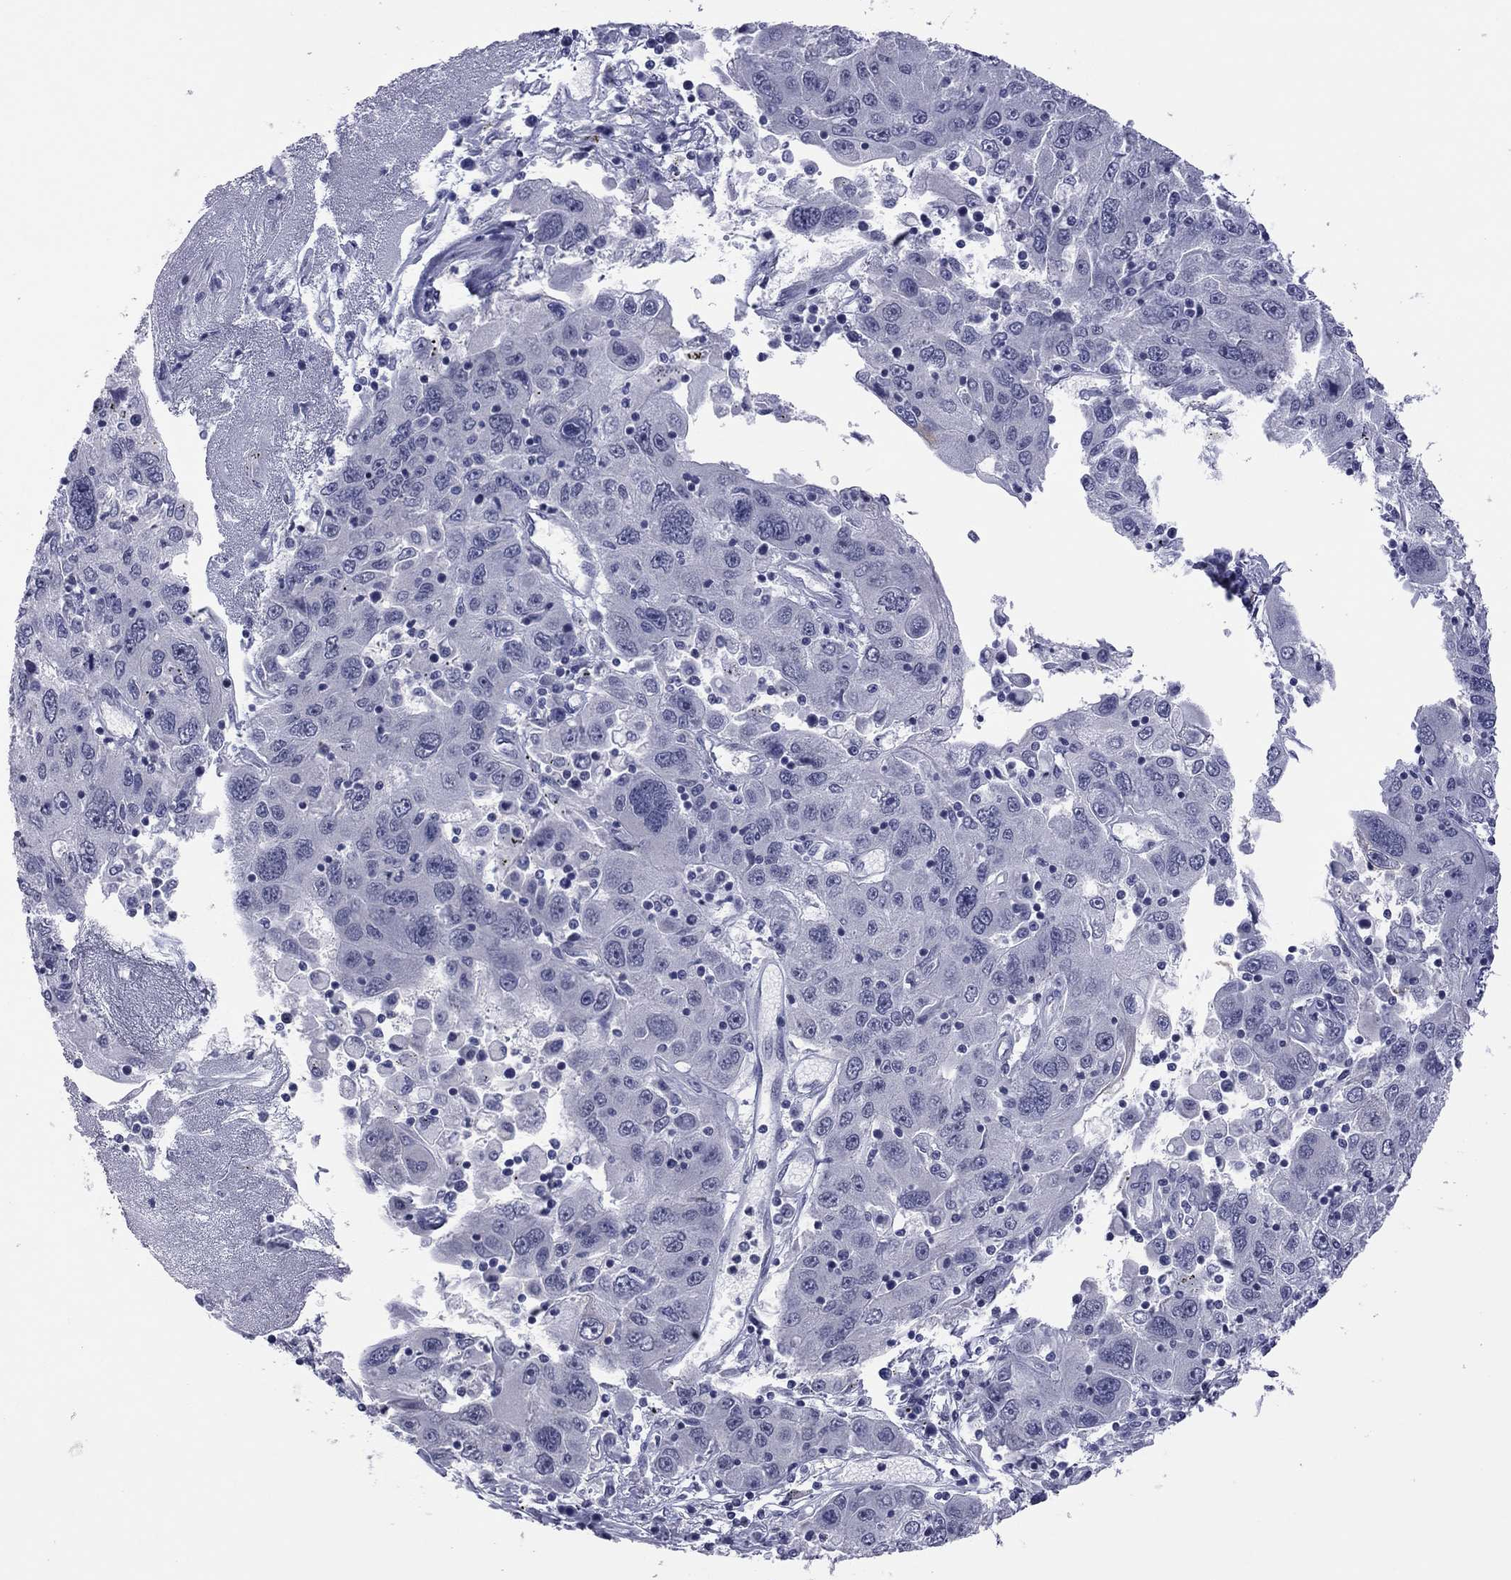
{"staining": {"intensity": "negative", "quantity": "none", "location": "none"}, "tissue": "stomach cancer", "cell_type": "Tumor cells", "image_type": "cancer", "snomed": [{"axis": "morphology", "description": "Adenocarcinoma, NOS"}, {"axis": "topography", "description": "Stomach"}], "caption": "An IHC image of stomach cancer (adenocarcinoma) is shown. There is no staining in tumor cells of stomach cancer (adenocarcinoma).", "gene": "POU5F2", "patient": {"sex": "male", "age": 56}}